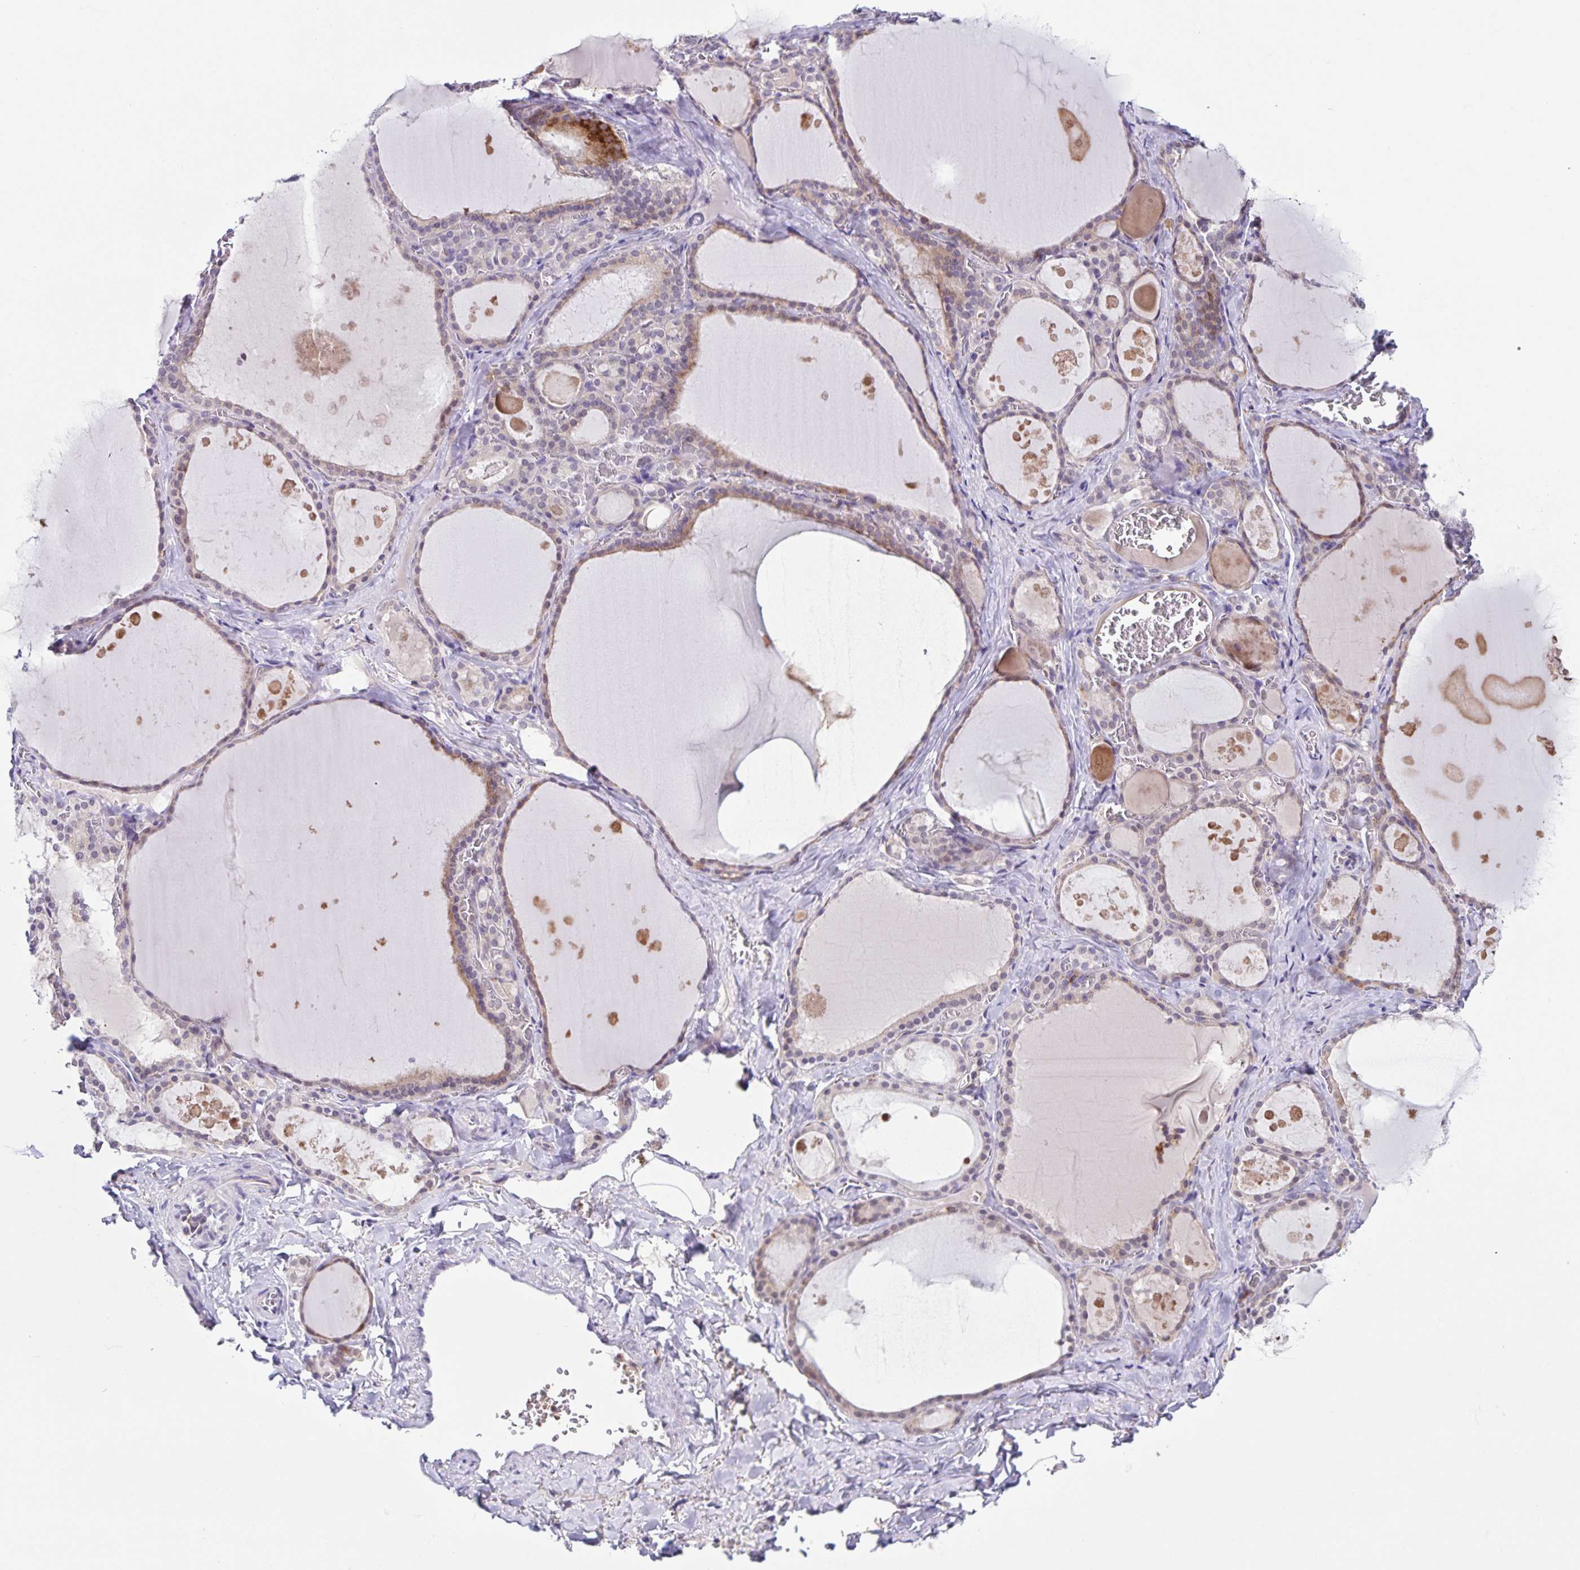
{"staining": {"intensity": "weak", "quantity": "25%-75%", "location": "cytoplasmic/membranous"}, "tissue": "thyroid gland", "cell_type": "Glandular cells", "image_type": "normal", "snomed": [{"axis": "morphology", "description": "Normal tissue, NOS"}, {"axis": "topography", "description": "Thyroid gland"}], "caption": "Approximately 25%-75% of glandular cells in normal thyroid gland display weak cytoplasmic/membranous protein positivity as visualized by brown immunohistochemical staining.", "gene": "STPG4", "patient": {"sex": "male", "age": 56}}